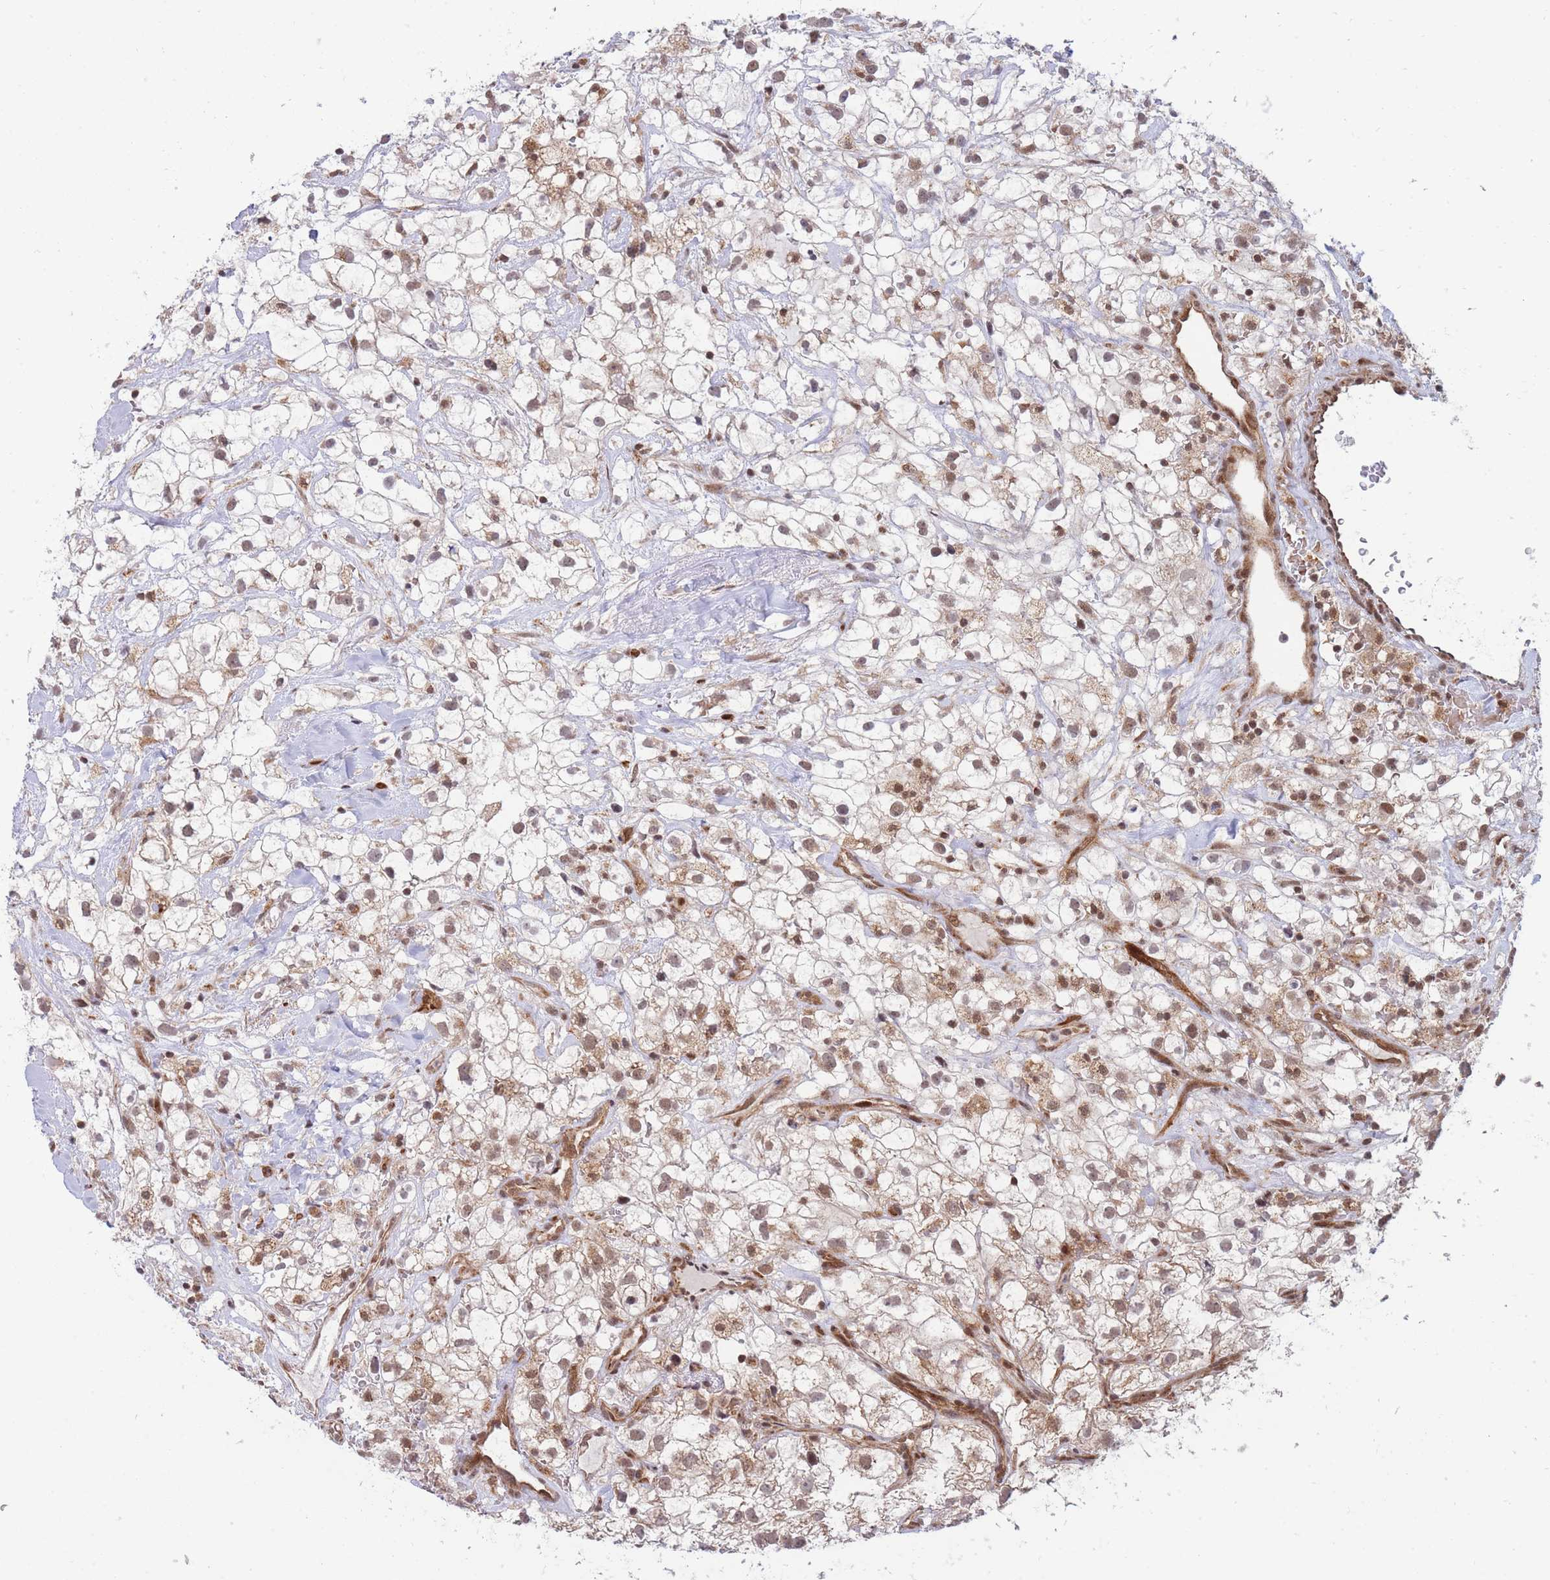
{"staining": {"intensity": "weak", "quantity": ">75%", "location": "cytoplasmic/membranous,nuclear"}, "tissue": "renal cancer", "cell_type": "Tumor cells", "image_type": "cancer", "snomed": [{"axis": "morphology", "description": "Adenocarcinoma, NOS"}, {"axis": "topography", "description": "Kidney"}], "caption": "Tumor cells show weak cytoplasmic/membranous and nuclear staining in approximately >75% of cells in renal adenocarcinoma.", "gene": "BOD1L1", "patient": {"sex": "male", "age": 59}}